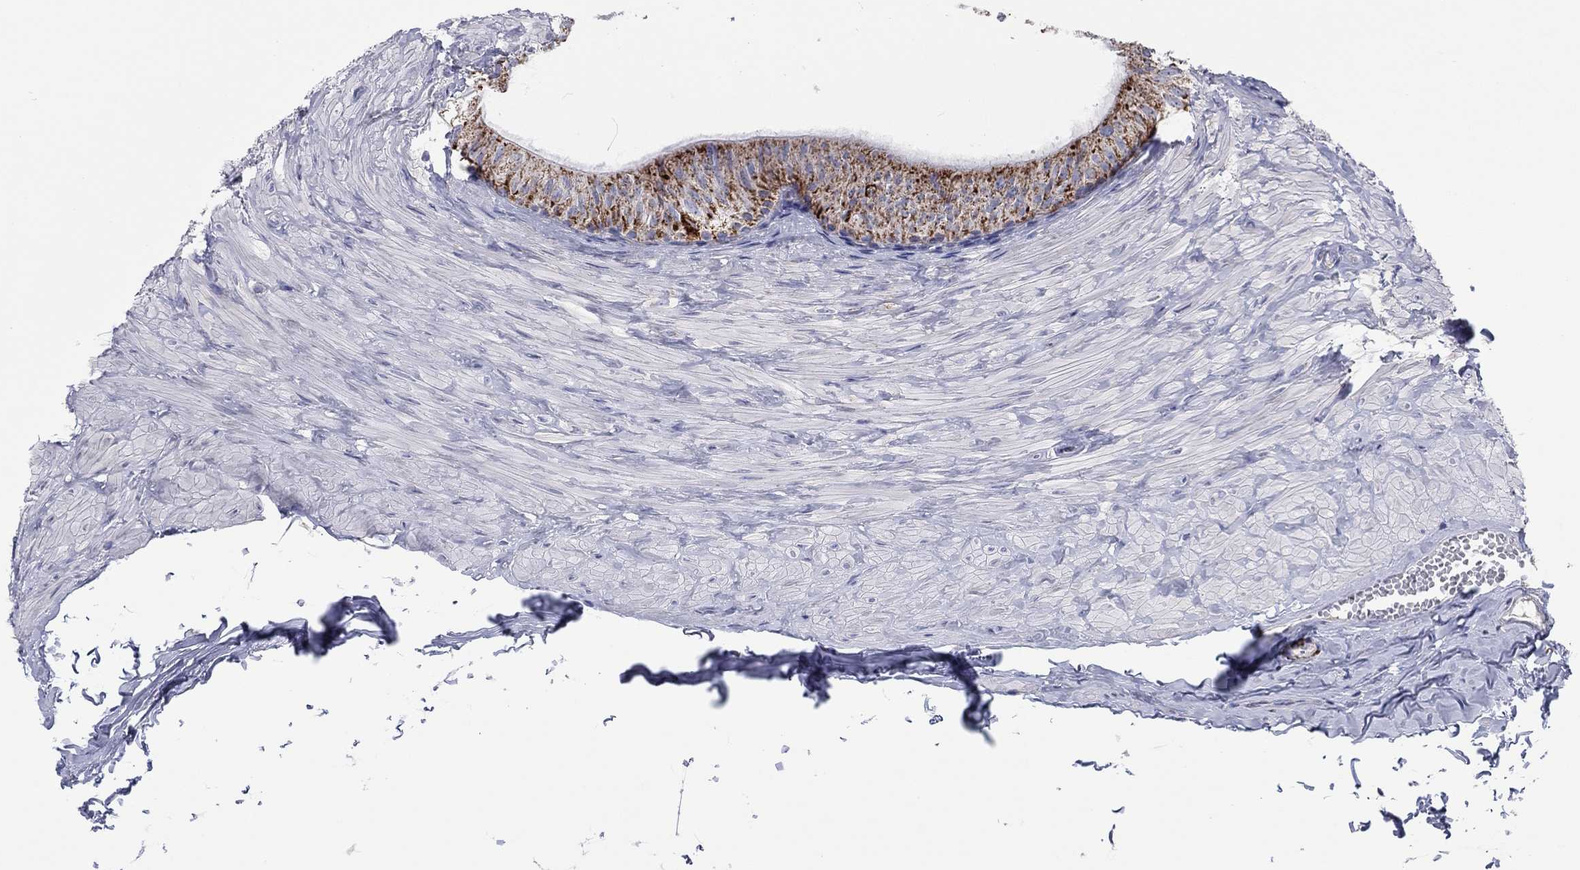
{"staining": {"intensity": "strong", "quantity": "25%-75%", "location": "cytoplasmic/membranous"}, "tissue": "epididymis", "cell_type": "Glandular cells", "image_type": "normal", "snomed": [{"axis": "morphology", "description": "Normal tissue, NOS"}, {"axis": "topography", "description": "Epididymis"}], "caption": "Approximately 25%-75% of glandular cells in unremarkable epididymis show strong cytoplasmic/membranous protein expression as visualized by brown immunohistochemical staining.", "gene": "MGST3", "patient": {"sex": "male", "age": 32}}